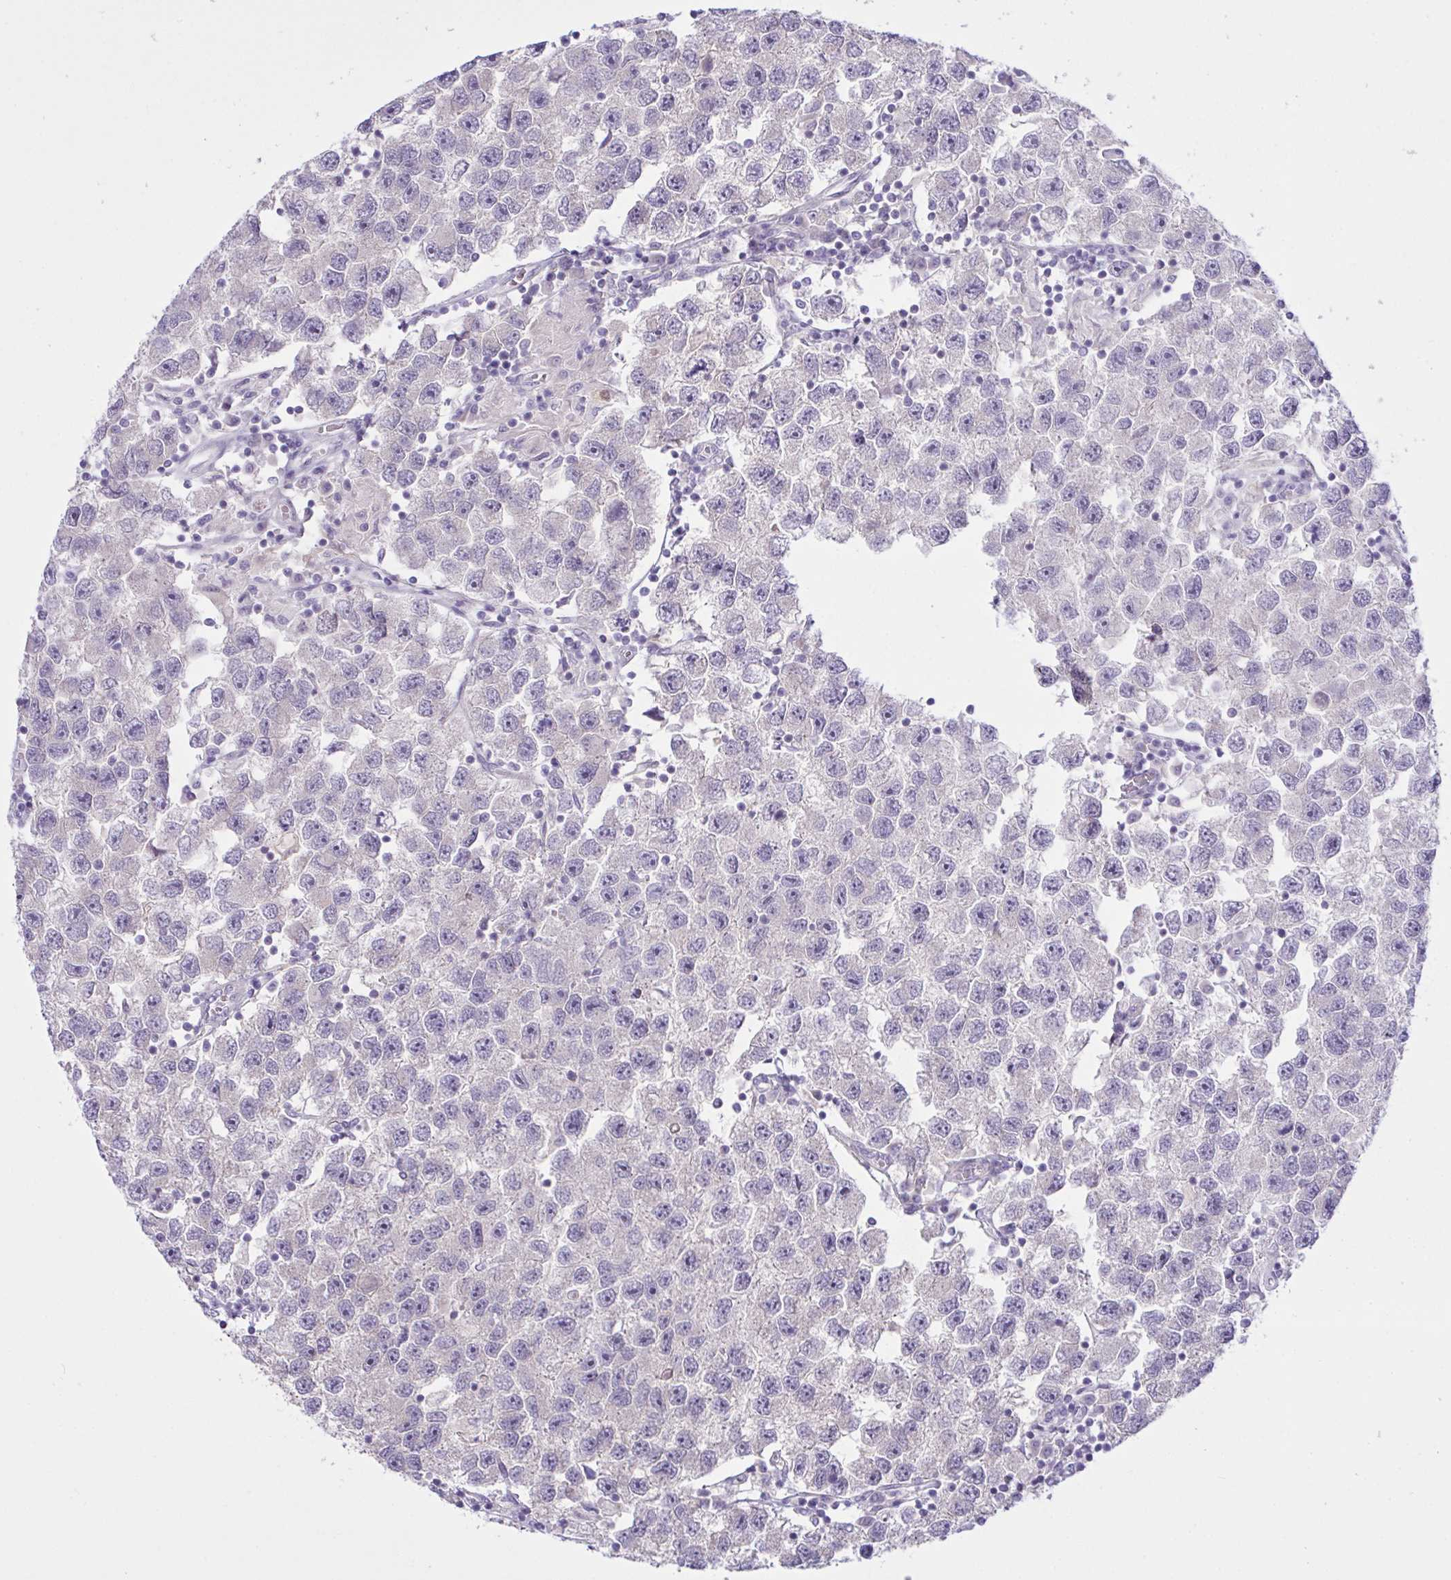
{"staining": {"intensity": "negative", "quantity": "none", "location": "none"}, "tissue": "testis cancer", "cell_type": "Tumor cells", "image_type": "cancer", "snomed": [{"axis": "morphology", "description": "Seminoma, NOS"}, {"axis": "topography", "description": "Testis"}], "caption": "A micrograph of human testis seminoma is negative for staining in tumor cells.", "gene": "SYNPO2L", "patient": {"sex": "male", "age": 26}}